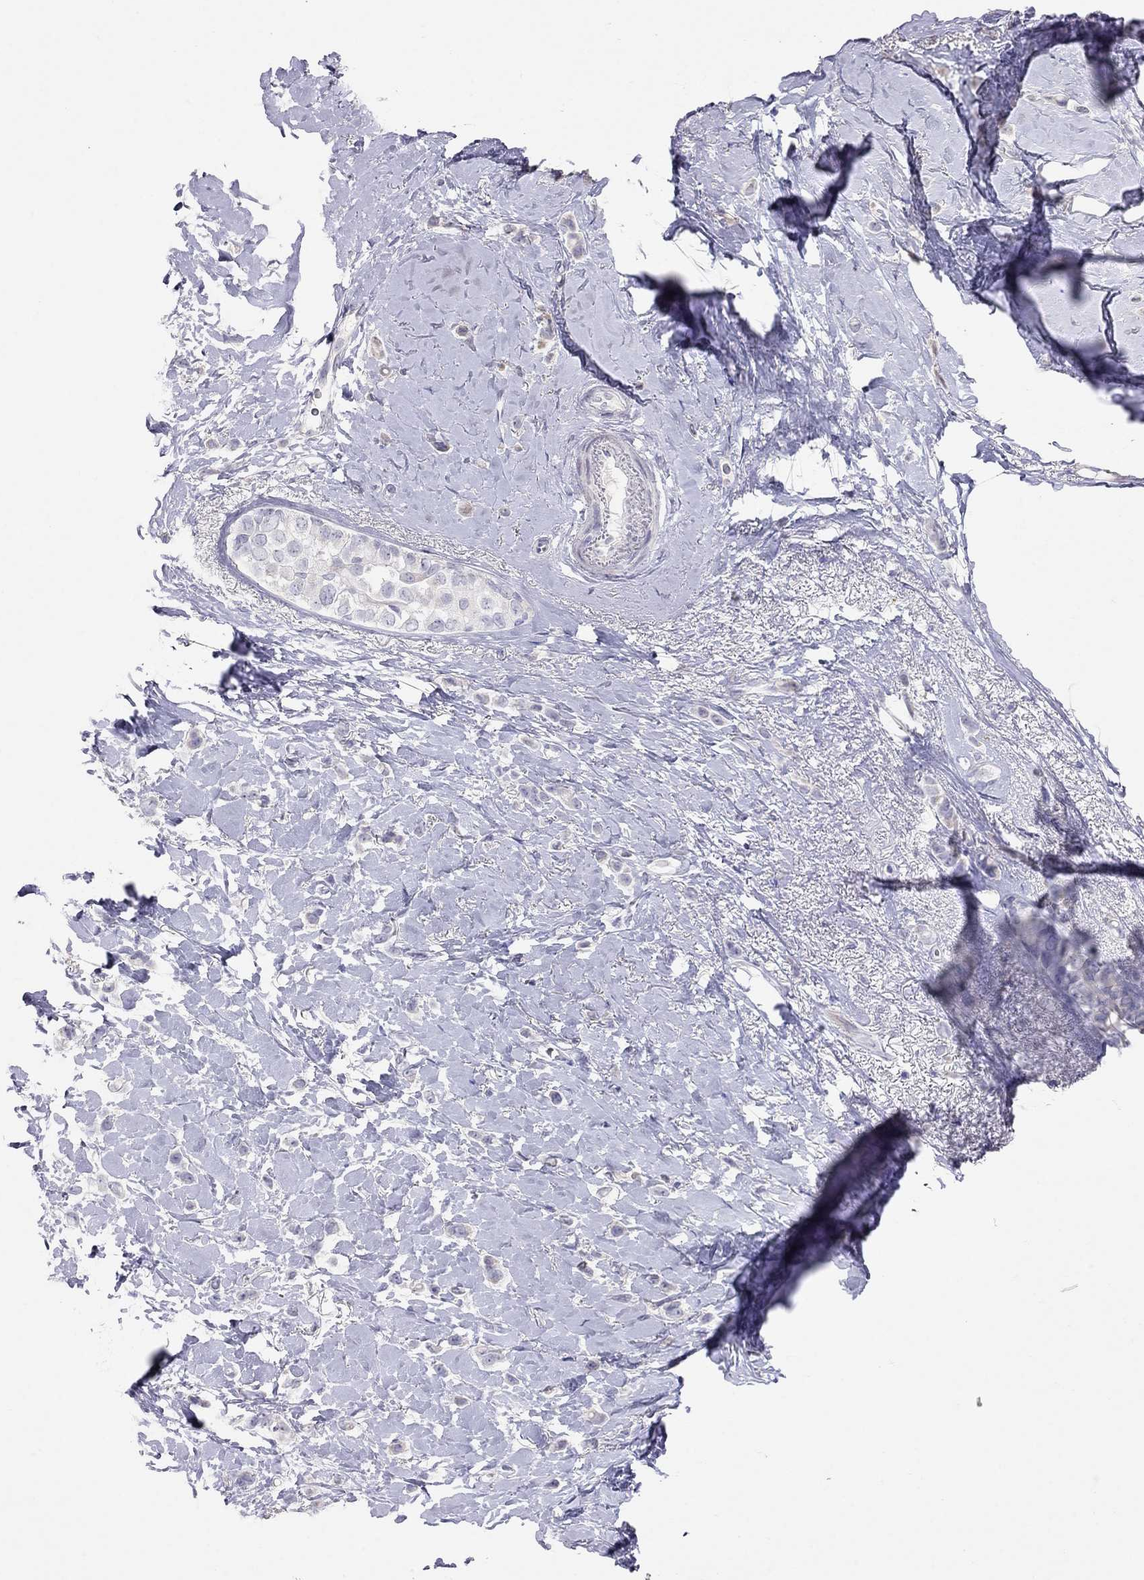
{"staining": {"intensity": "negative", "quantity": "none", "location": "none"}, "tissue": "breast cancer", "cell_type": "Tumor cells", "image_type": "cancer", "snomed": [{"axis": "morphology", "description": "Lobular carcinoma"}, {"axis": "topography", "description": "Breast"}], "caption": "The micrograph reveals no significant expression in tumor cells of lobular carcinoma (breast).", "gene": "MAGEB4", "patient": {"sex": "female", "age": 66}}